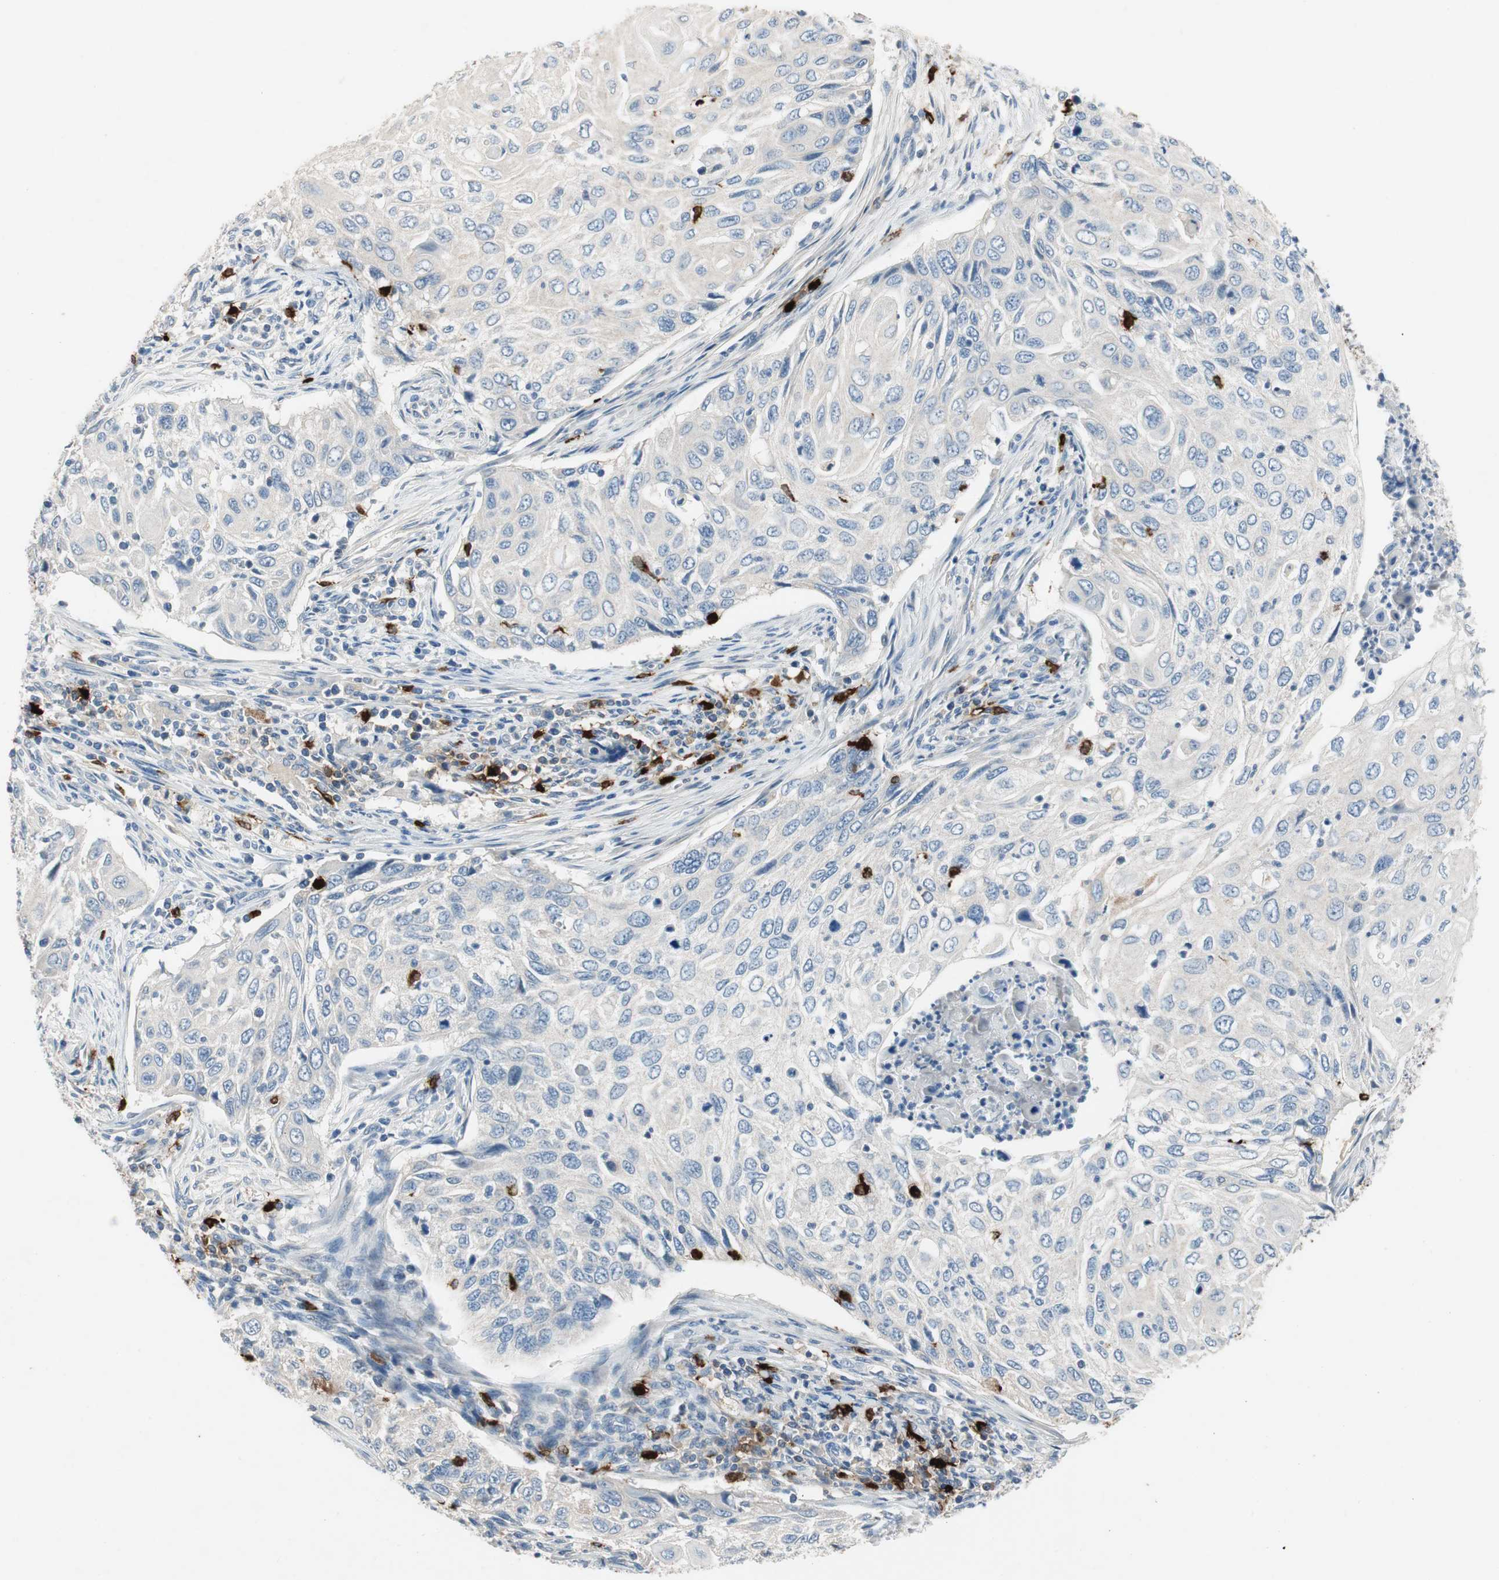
{"staining": {"intensity": "negative", "quantity": "none", "location": "none"}, "tissue": "cervical cancer", "cell_type": "Tumor cells", "image_type": "cancer", "snomed": [{"axis": "morphology", "description": "Squamous cell carcinoma, NOS"}, {"axis": "topography", "description": "Cervix"}], "caption": "Tumor cells are negative for protein expression in human cervical squamous cell carcinoma.", "gene": "CPA3", "patient": {"sex": "female", "age": 70}}